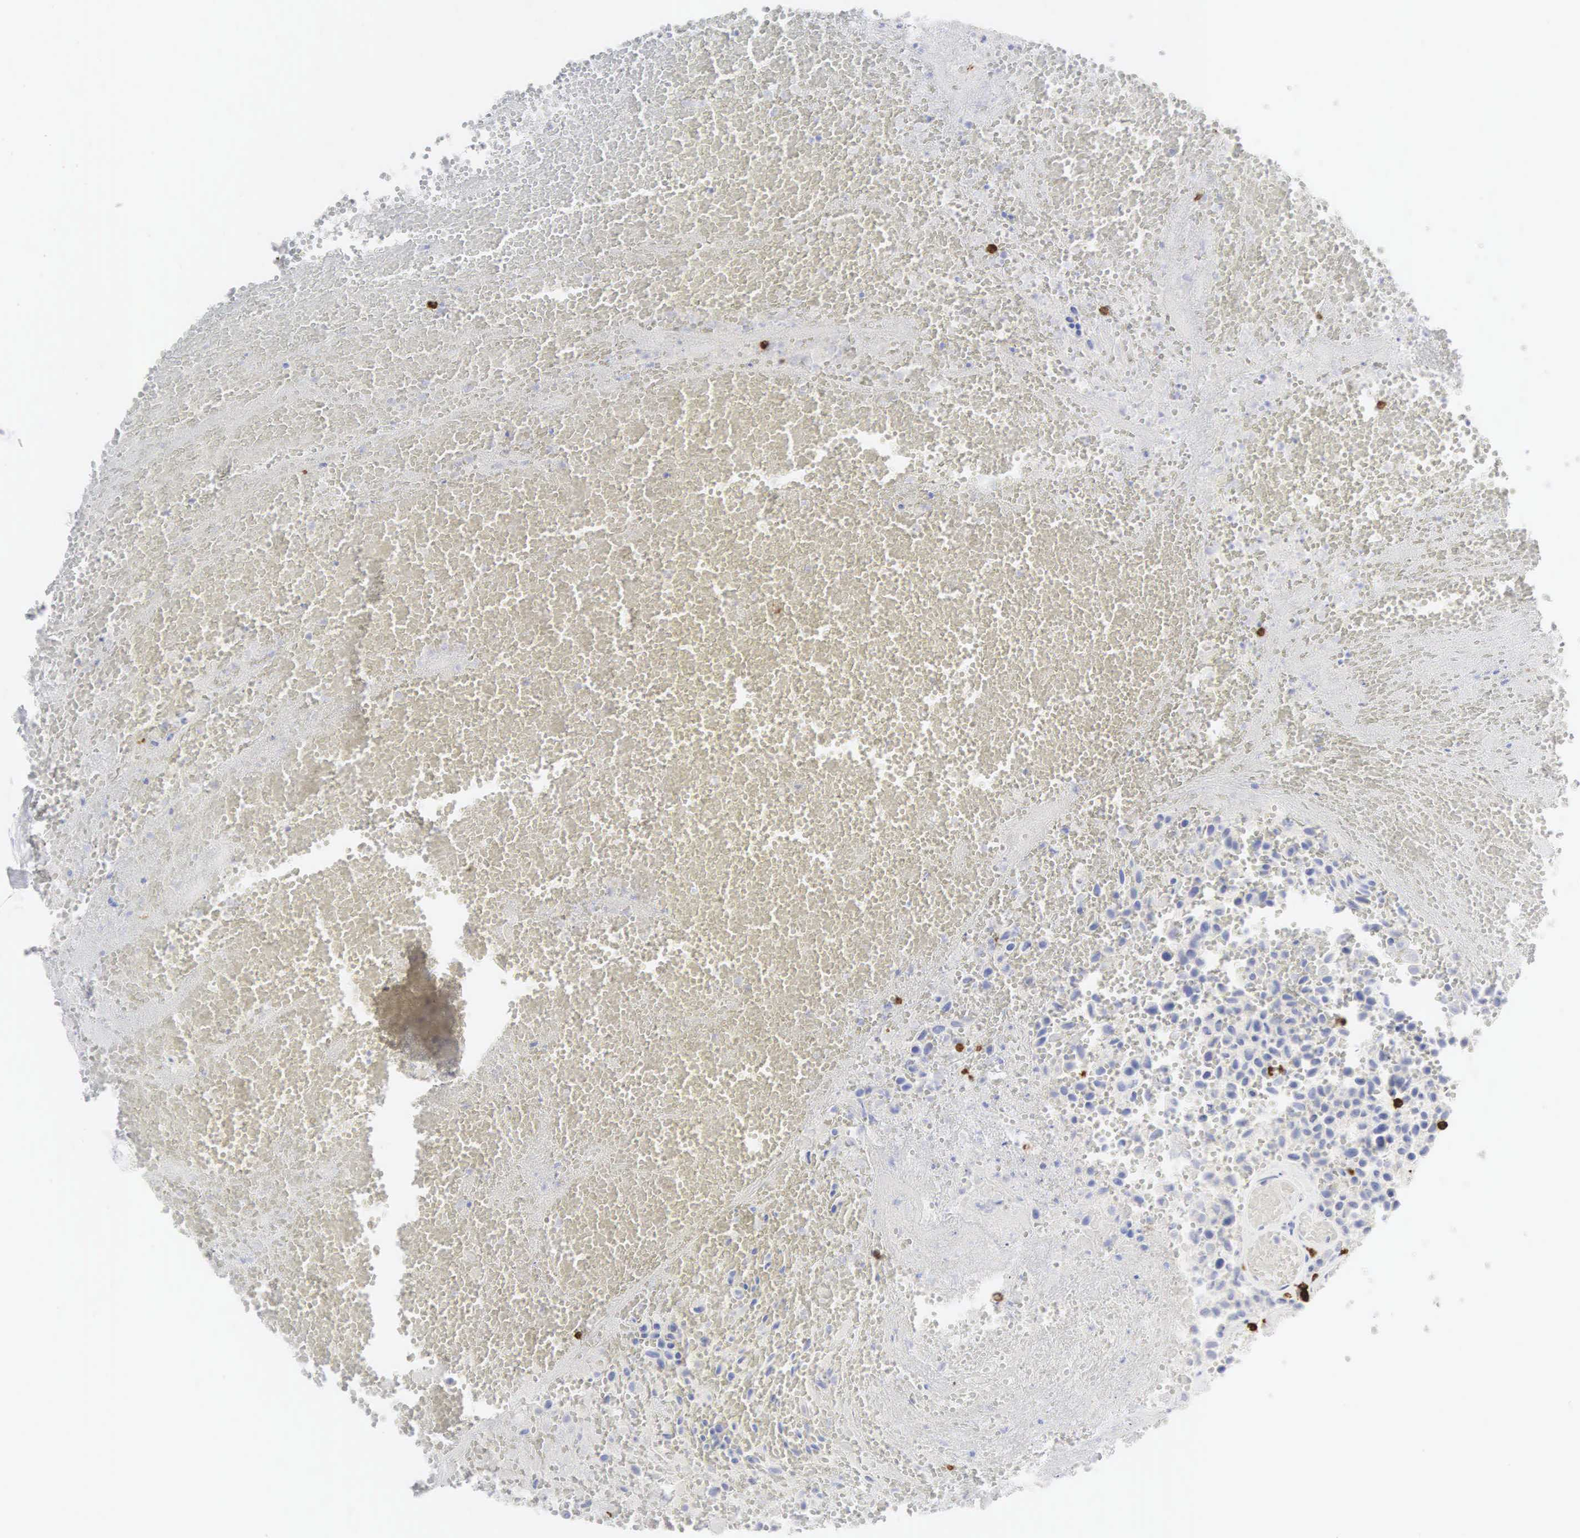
{"staining": {"intensity": "negative", "quantity": "none", "location": "none"}, "tissue": "urothelial cancer", "cell_type": "Tumor cells", "image_type": "cancer", "snomed": [{"axis": "morphology", "description": "Urothelial carcinoma, High grade"}, {"axis": "topography", "description": "Urinary bladder"}], "caption": "The IHC micrograph has no significant positivity in tumor cells of urothelial carcinoma (high-grade) tissue.", "gene": "CD8A", "patient": {"sex": "male", "age": 66}}